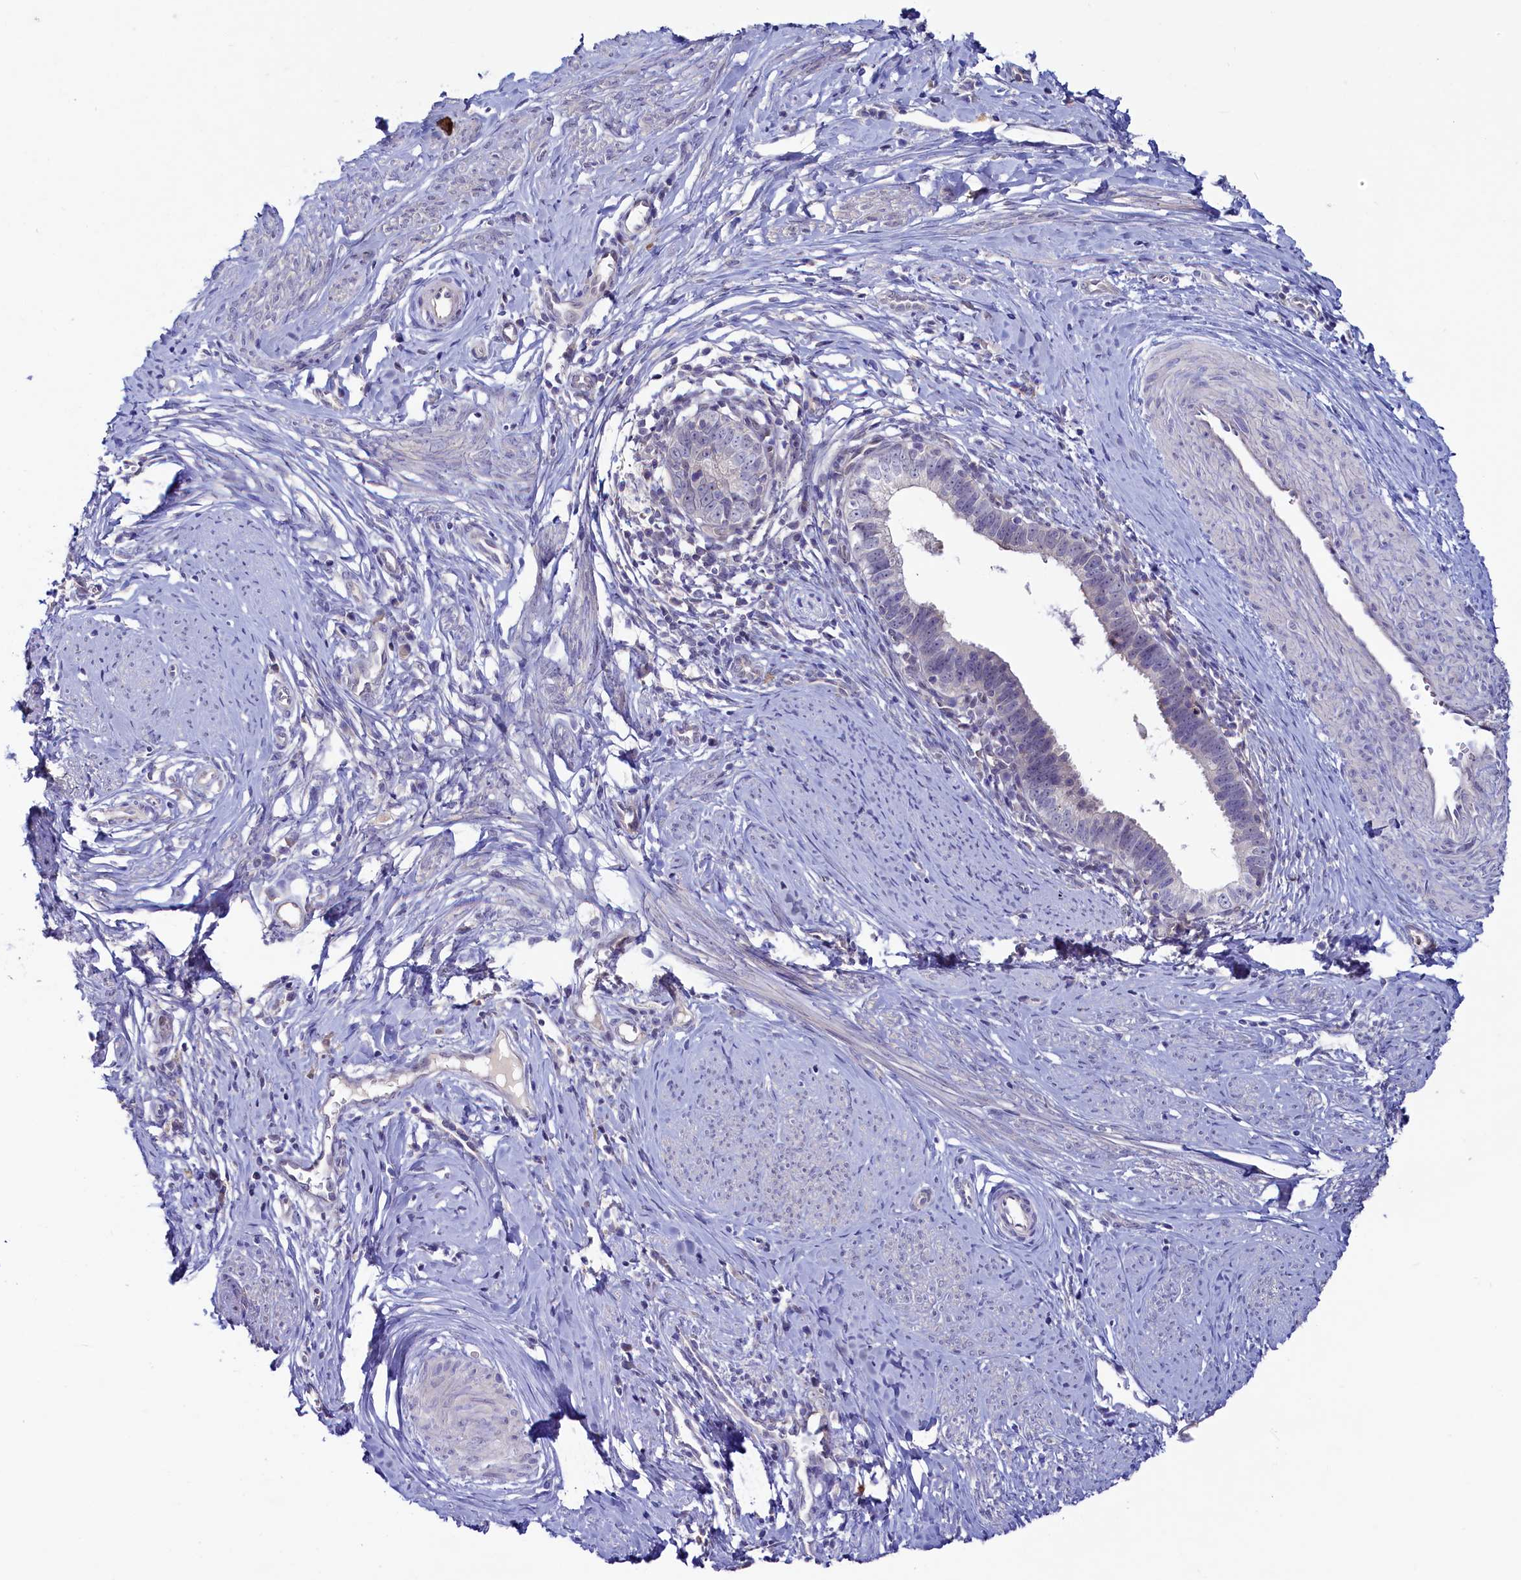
{"staining": {"intensity": "negative", "quantity": "none", "location": "none"}, "tissue": "cervical cancer", "cell_type": "Tumor cells", "image_type": "cancer", "snomed": [{"axis": "morphology", "description": "Adenocarcinoma, NOS"}, {"axis": "topography", "description": "Cervix"}], "caption": "The image reveals no staining of tumor cells in adenocarcinoma (cervical).", "gene": "ASTE1", "patient": {"sex": "female", "age": 36}}